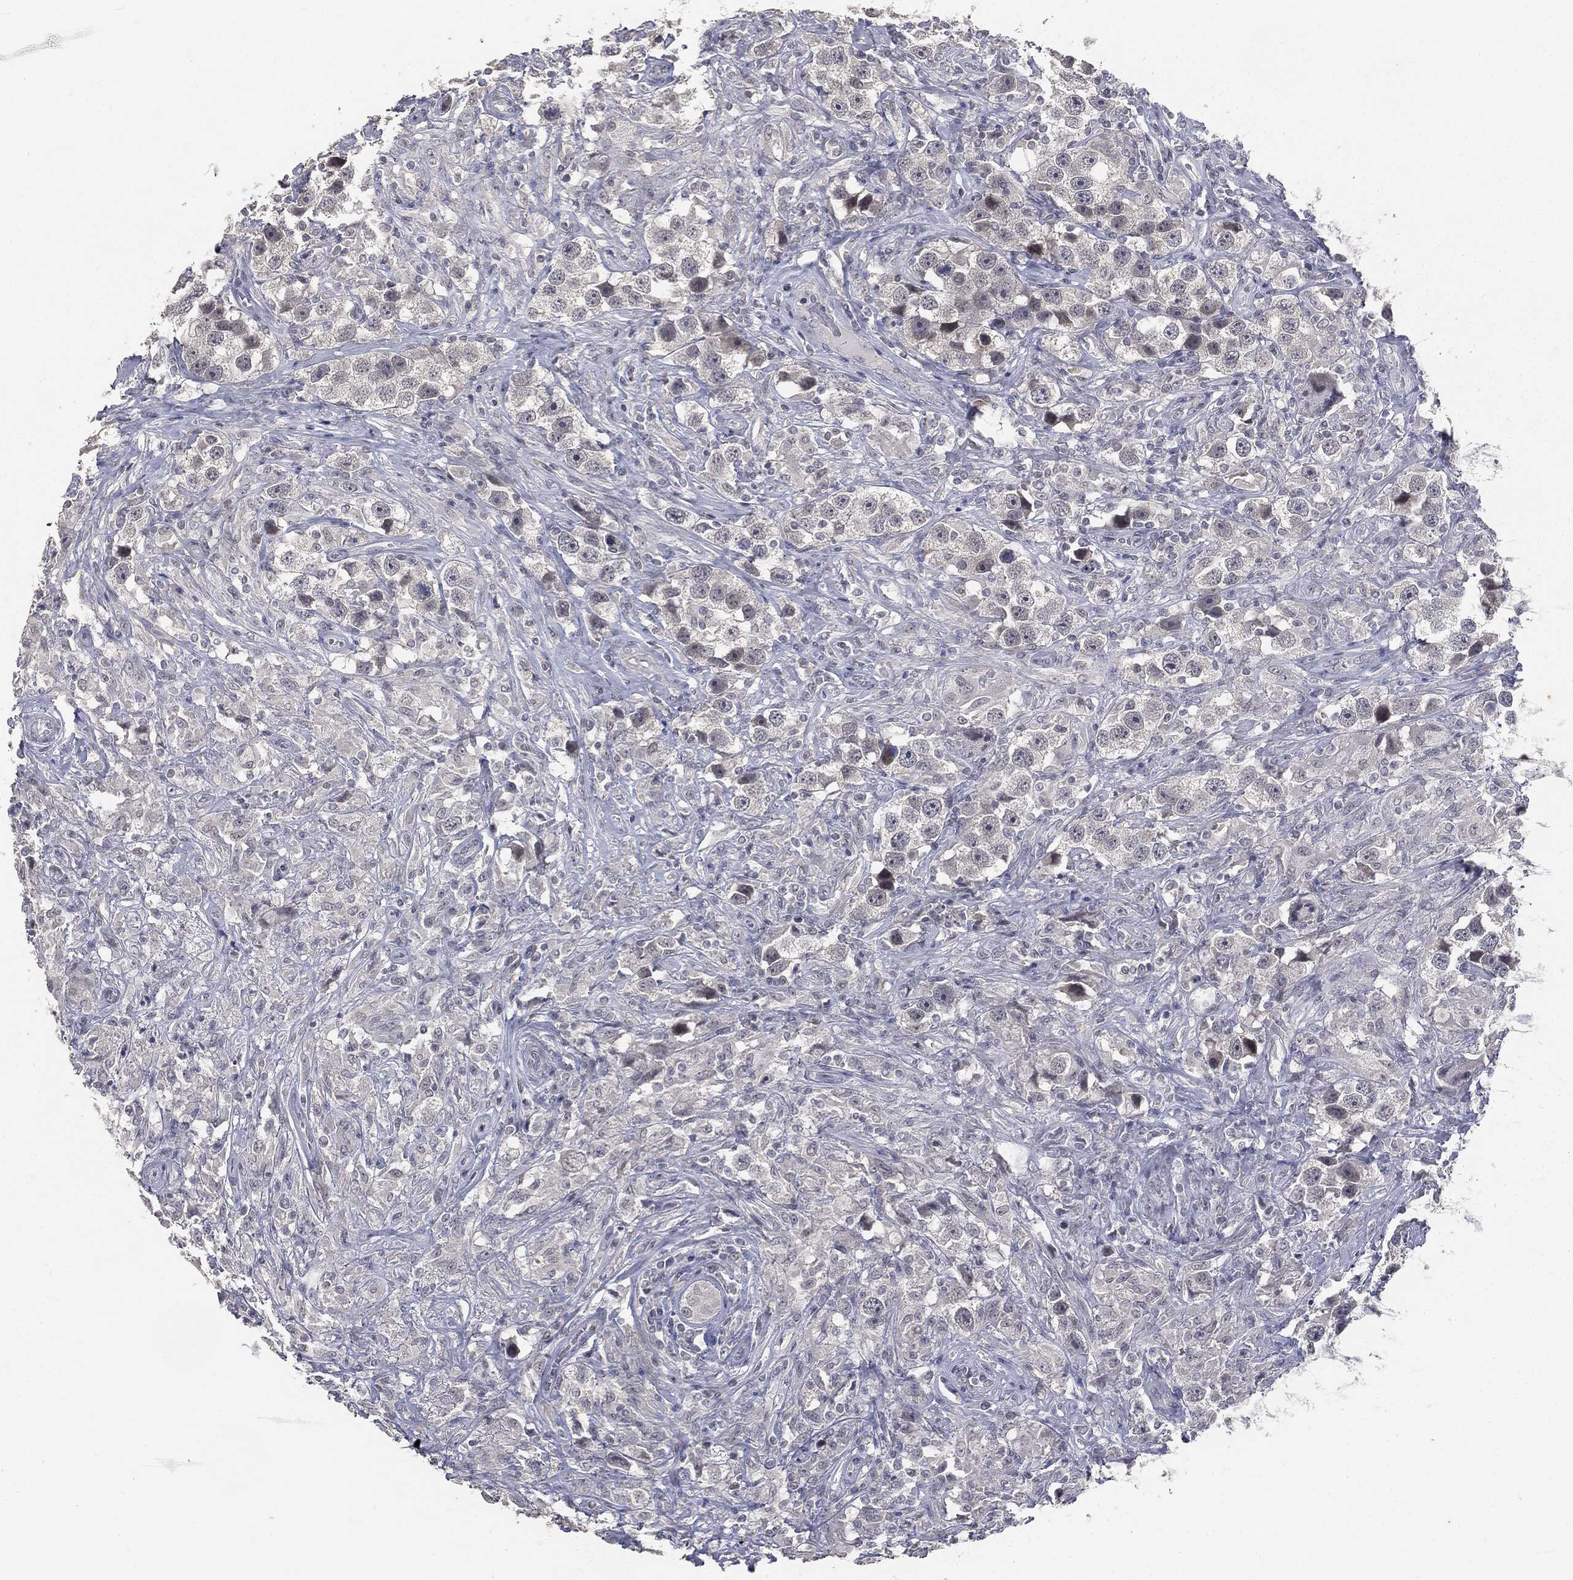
{"staining": {"intensity": "negative", "quantity": "none", "location": "none"}, "tissue": "testis cancer", "cell_type": "Tumor cells", "image_type": "cancer", "snomed": [{"axis": "morphology", "description": "Seminoma, NOS"}, {"axis": "topography", "description": "Testis"}], "caption": "Tumor cells show no significant protein expression in seminoma (testis). (DAB (3,3'-diaminobenzidine) IHC with hematoxylin counter stain).", "gene": "SLC2A2", "patient": {"sex": "male", "age": 49}}